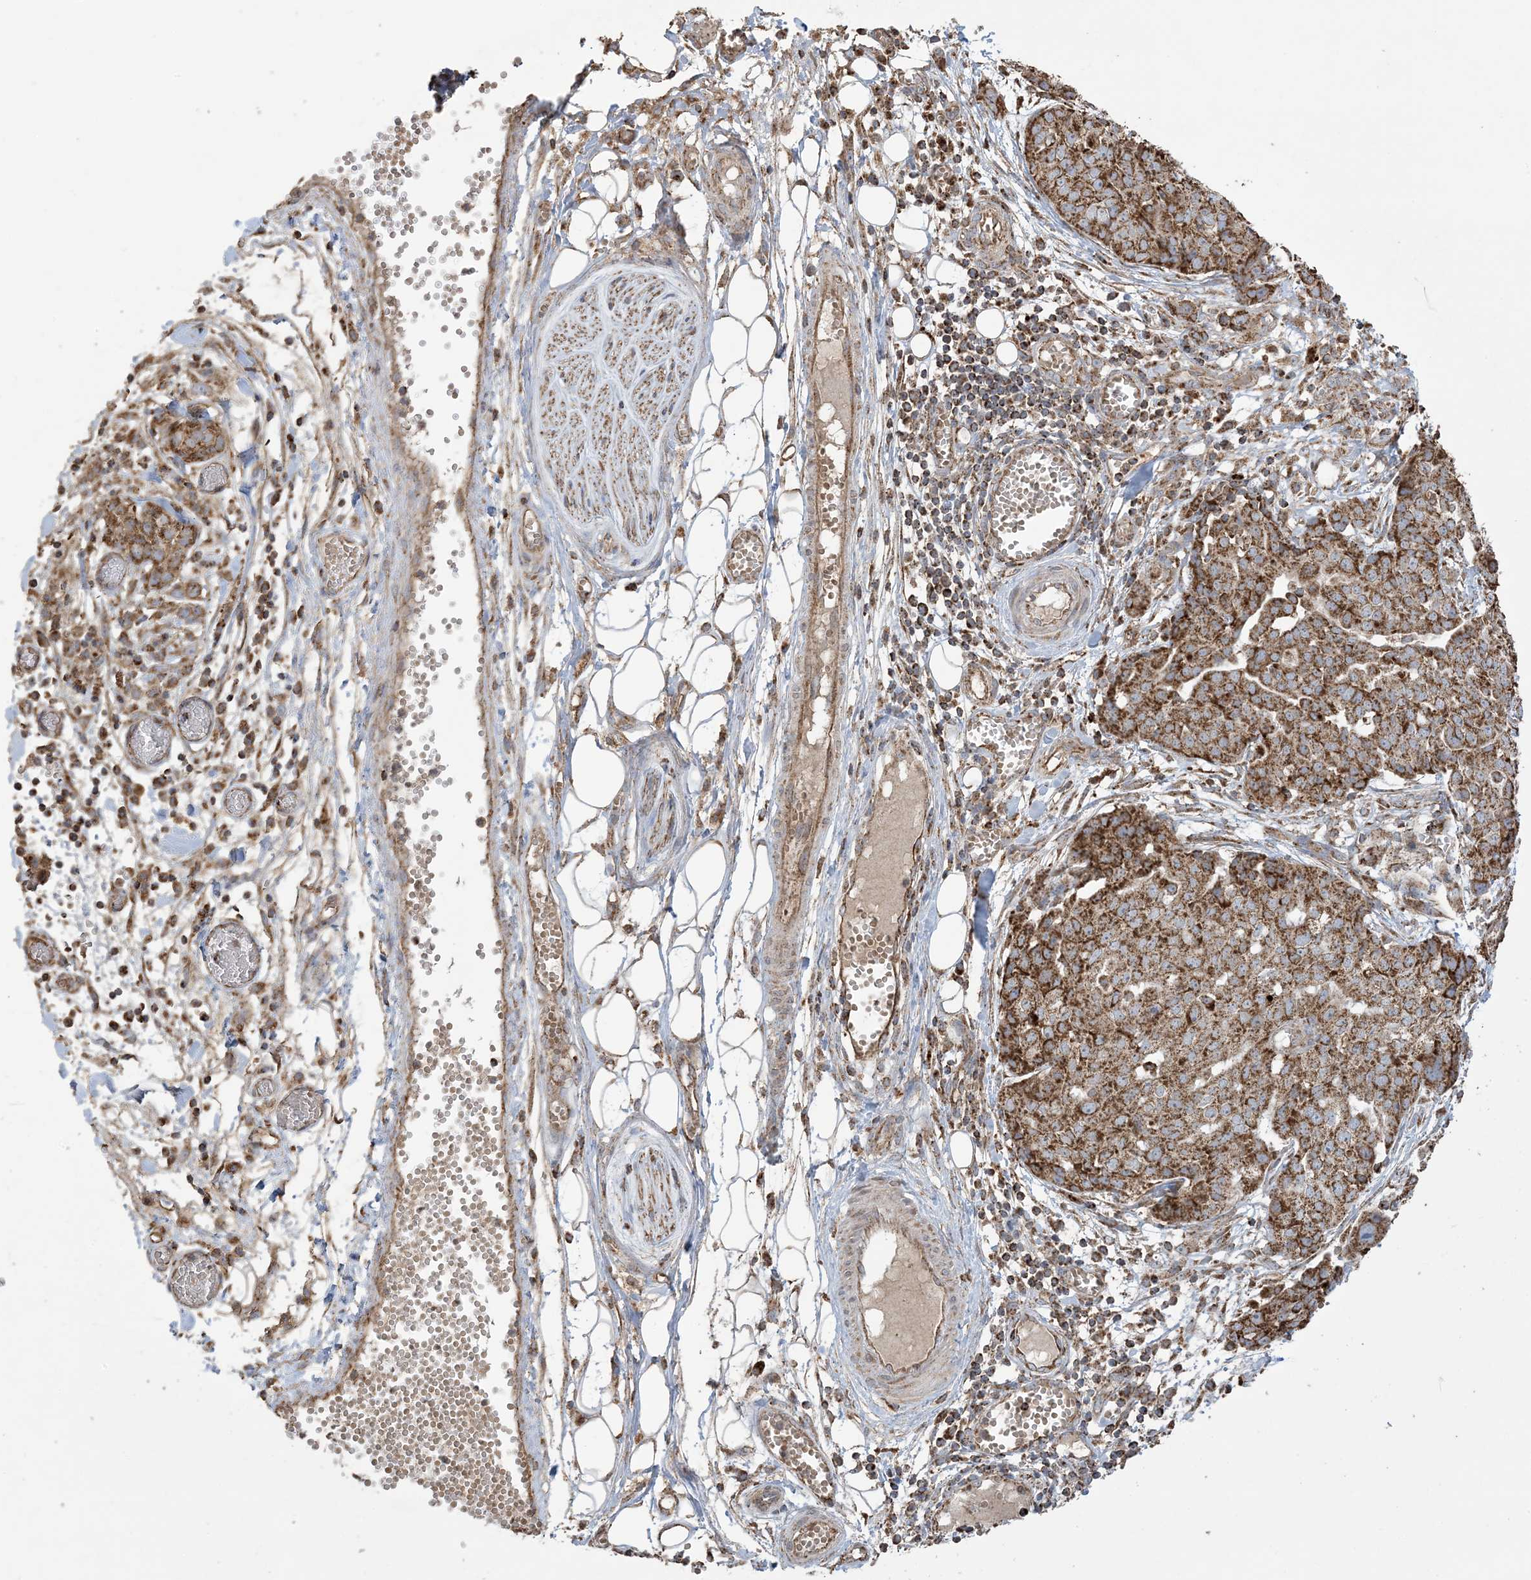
{"staining": {"intensity": "strong", "quantity": ">75%", "location": "cytoplasmic/membranous"}, "tissue": "ovarian cancer", "cell_type": "Tumor cells", "image_type": "cancer", "snomed": [{"axis": "morphology", "description": "Cystadenocarcinoma, serous, NOS"}, {"axis": "topography", "description": "Soft tissue"}, {"axis": "topography", "description": "Ovary"}], "caption": "Ovarian serous cystadenocarcinoma stained for a protein (brown) shows strong cytoplasmic/membranous positive staining in approximately >75% of tumor cells.", "gene": "AGA", "patient": {"sex": "female", "age": 57}}